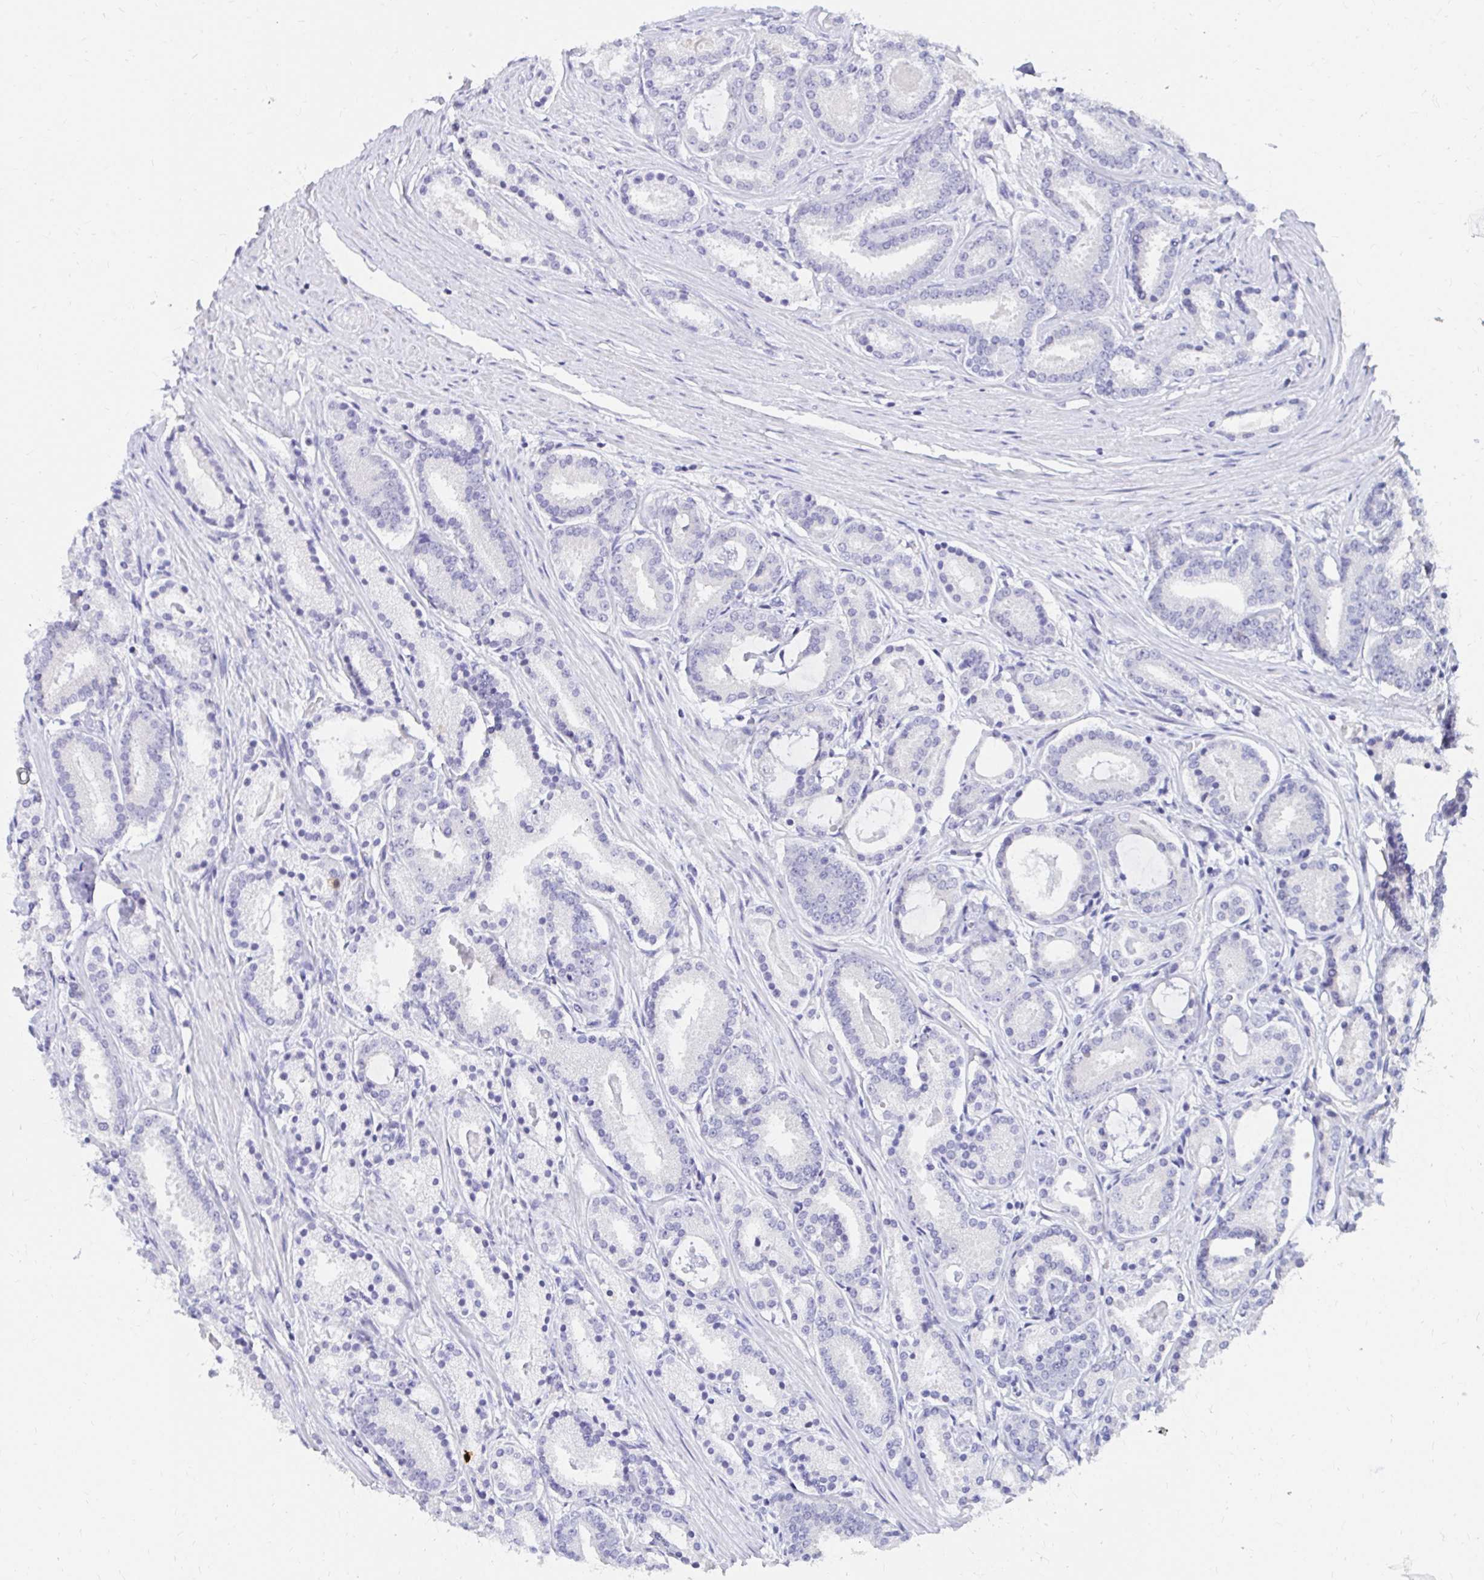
{"staining": {"intensity": "negative", "quantity": "none", "location": "none"}, "tissue": "prostate cancer", "cell_type": "Tumor cells", "image_type": "cancer", "snomed": [{"axis": "morphology", "description": "Adenocarcinoma, High grade"}, {"axis": "topography", "description": "Prostate"}], "caption": "Photomicrograph shows no protein staining in tumor cells of adenocarcinoma (high-grade) (prostate) tissue.", "gene": "C19orf81", "patient": {"sex": "male", "age": 63}}